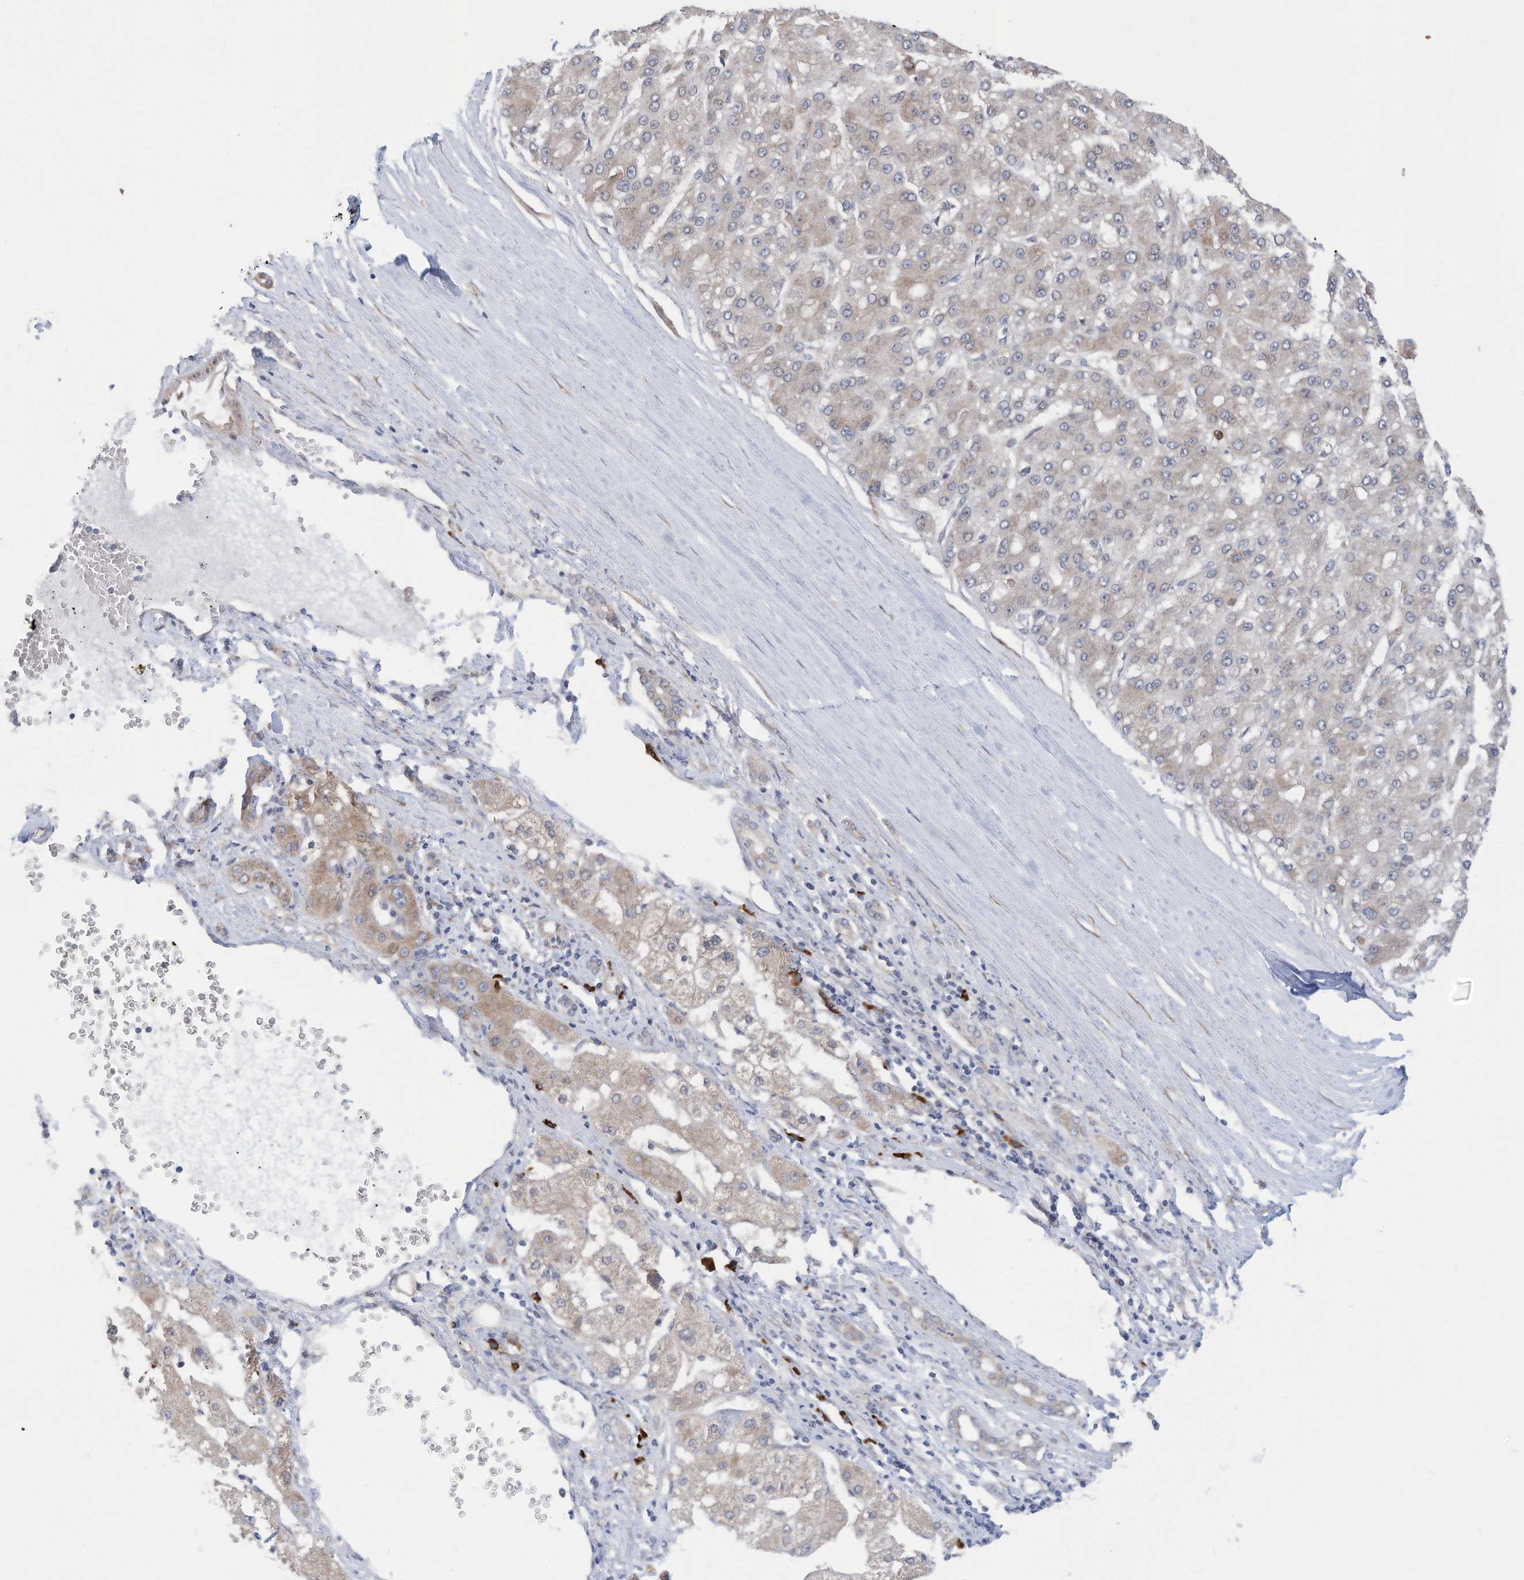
{"staining": {"intensity": "weak", "quantity": "<25%", "location": "cytoplasmic/membranous"}, "tissue": "liver cancer", "cell_type": "Tumor cells", "image_type": "cancer", "snomed": [{"axis": "morphology", "description": "Carcinoma, Hepatocellular, NOS"}, {"axis": "topography", "description": "Liver"}], "caption": "Hepatocellular carcinoma (liver) was stained to show a protein in brown. There is no significant expression in tumor cells.", "gene": "ZNF292", "patient": {"sex": "male", "age": 67}}